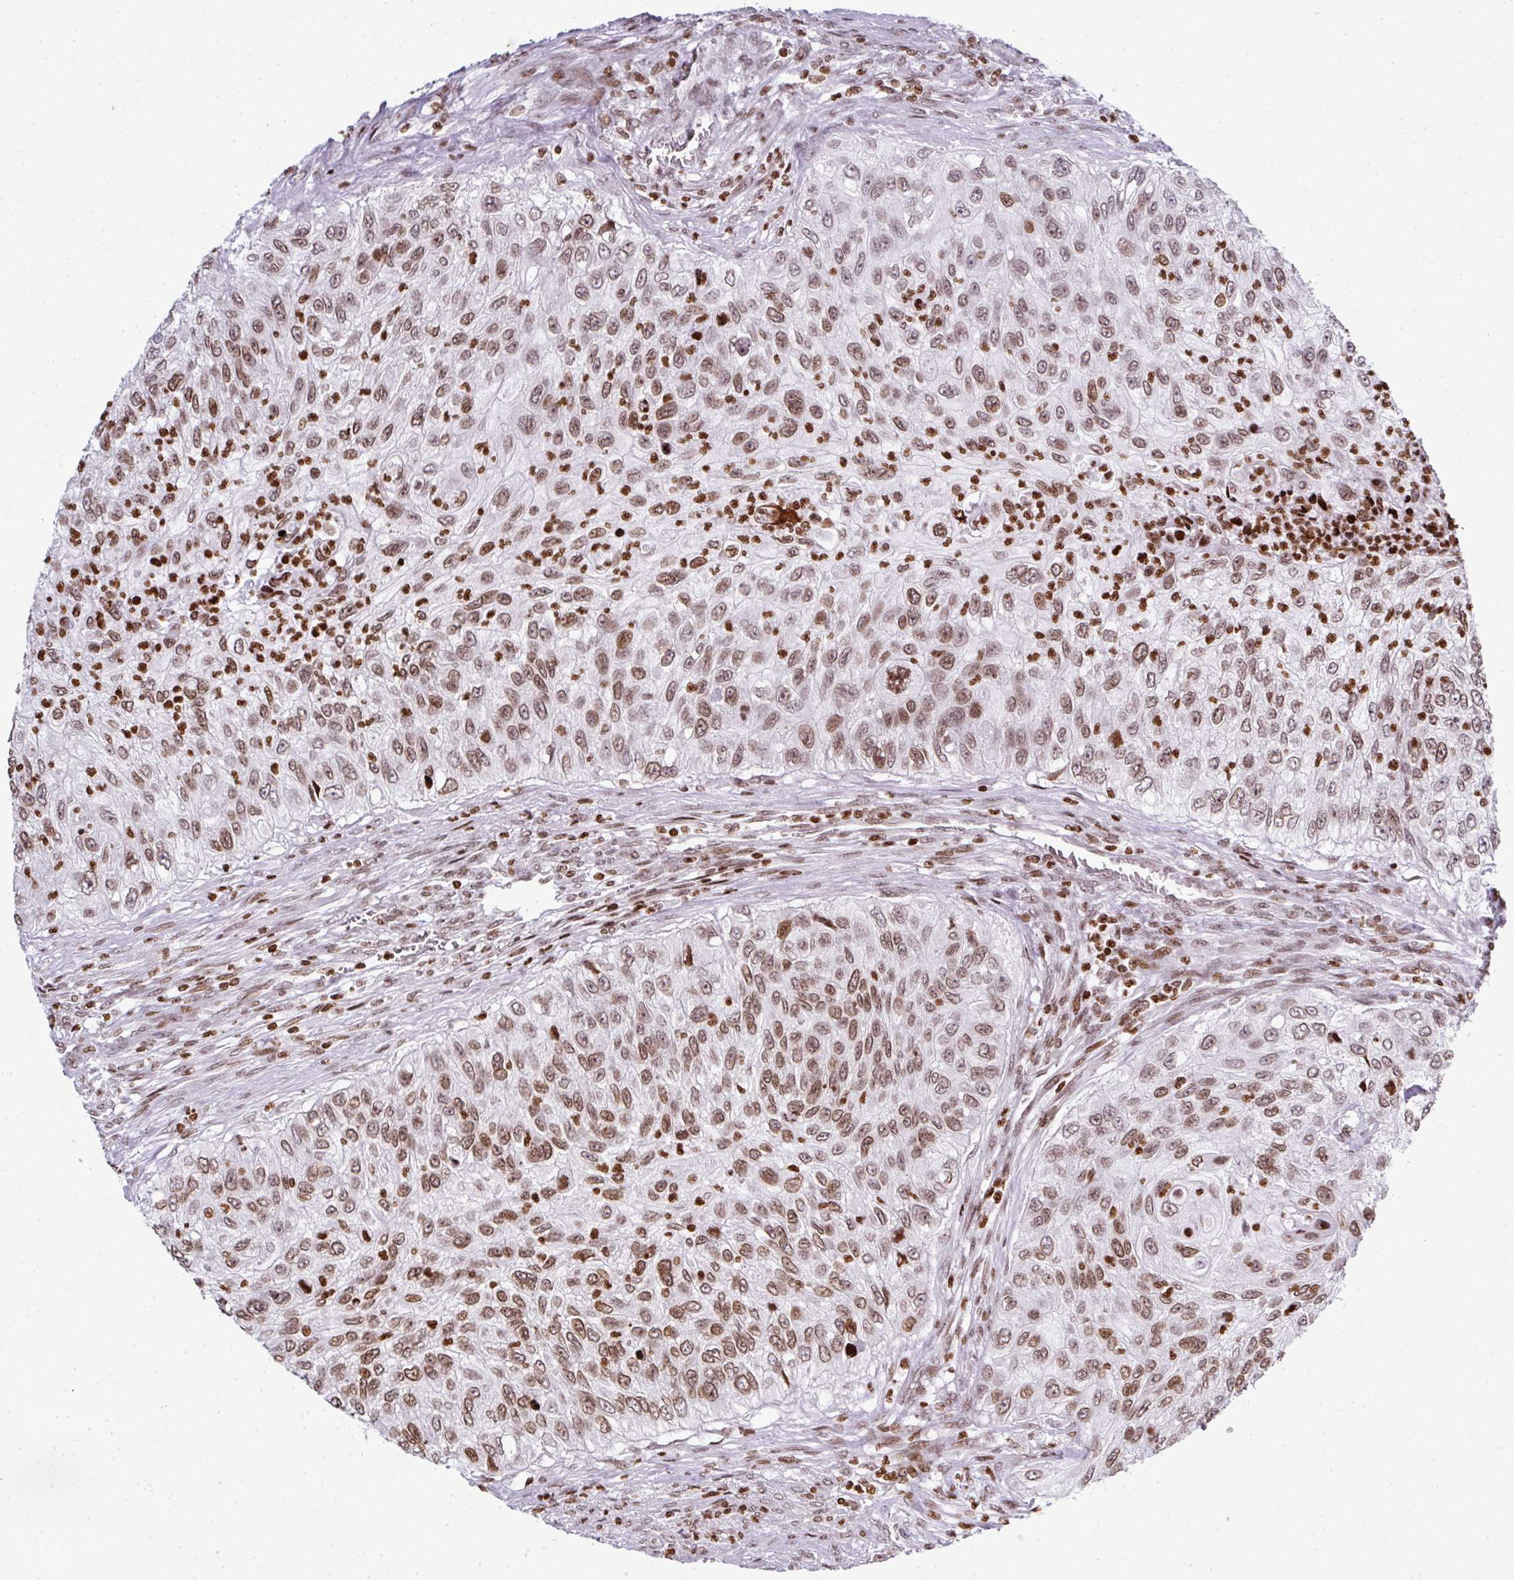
{"staining": {"intensity": "moderate", "quantity": ">75%", "location": "nuclear"}, "tissue": "urothelial cancer", "cell_type": "Tumor cells", "image_type": "cancer", "snomed": [{"axis": "morphology", "description": "Urothelial carcinoma, High grade"}, {"axis": "topography", "description": "Urinary bladder"}], "caption": "IHC image of neoplastic tissue: urothelial cancer stained using immunohistochemistry (IHC) demonstrates medium levels of moderate protein expression localized specifically in the nuclear of tumor cells, appearing as a nuclear brown color.", "gene": "RASL11A", "patient": {"sex": "female", "age": 60}}